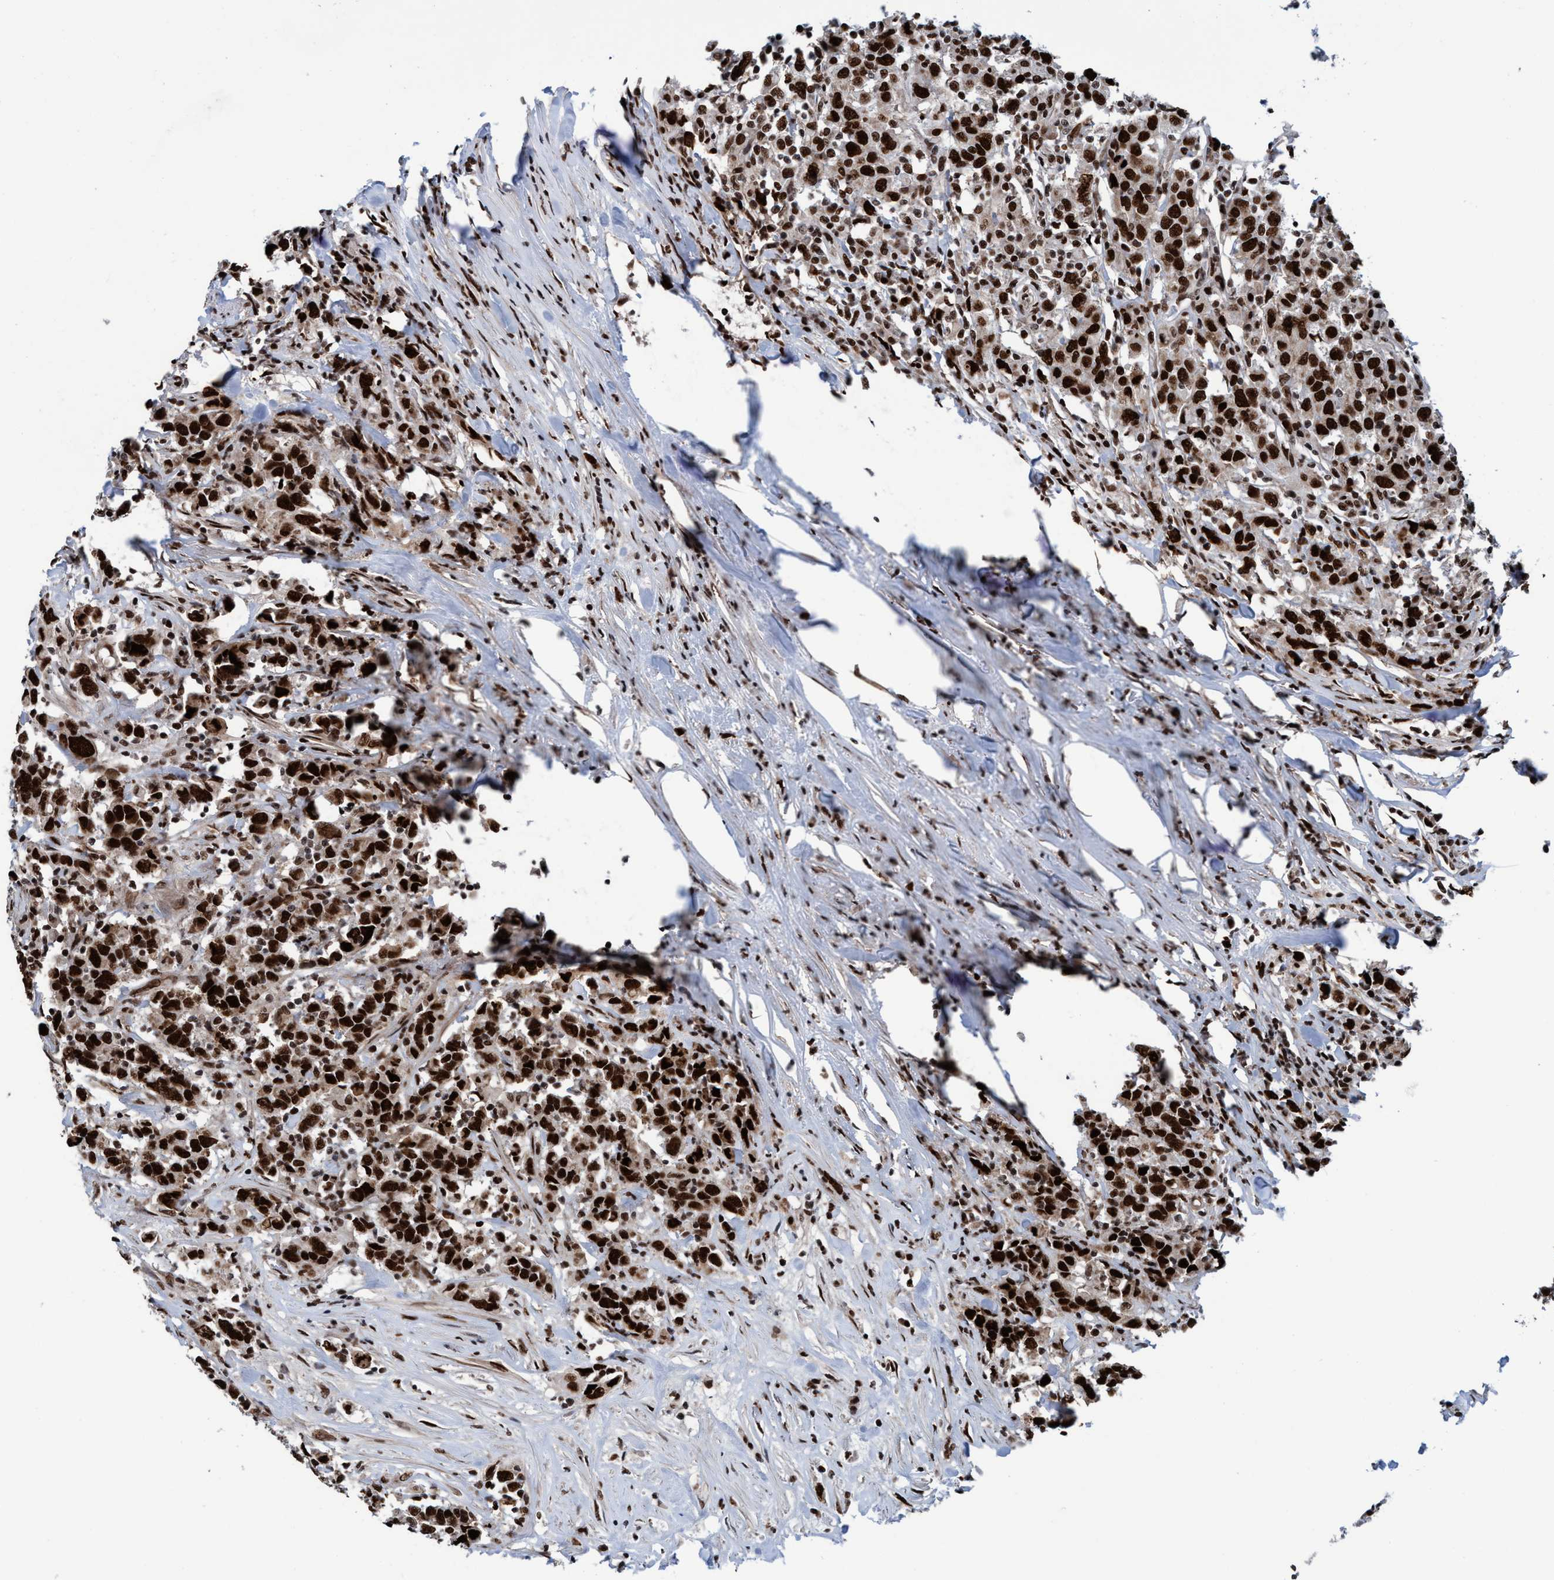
{"staining": {"intensity": "strong", "quantity": ">75%", "location": "cytoplasmic/membranous,nuclear"}, "tissue": "urothelial cancer", "cell_type": "Tumor cells", "image_type": "cancer", "snomed": [{"axis": "morphology", "description": "Urothelial carcinoma, High grade"}, {"axis": "topography", "description": "Urinary bladder"}], "caption": "Immunohistochemical staining of urothelial cancer reveals high levels of strong cytoplasmic/membranous and nuclear positivity in about >75% of tumor cells.", "gene": "TOPBP1", "patient": {"sex": "male", "age": 61}}